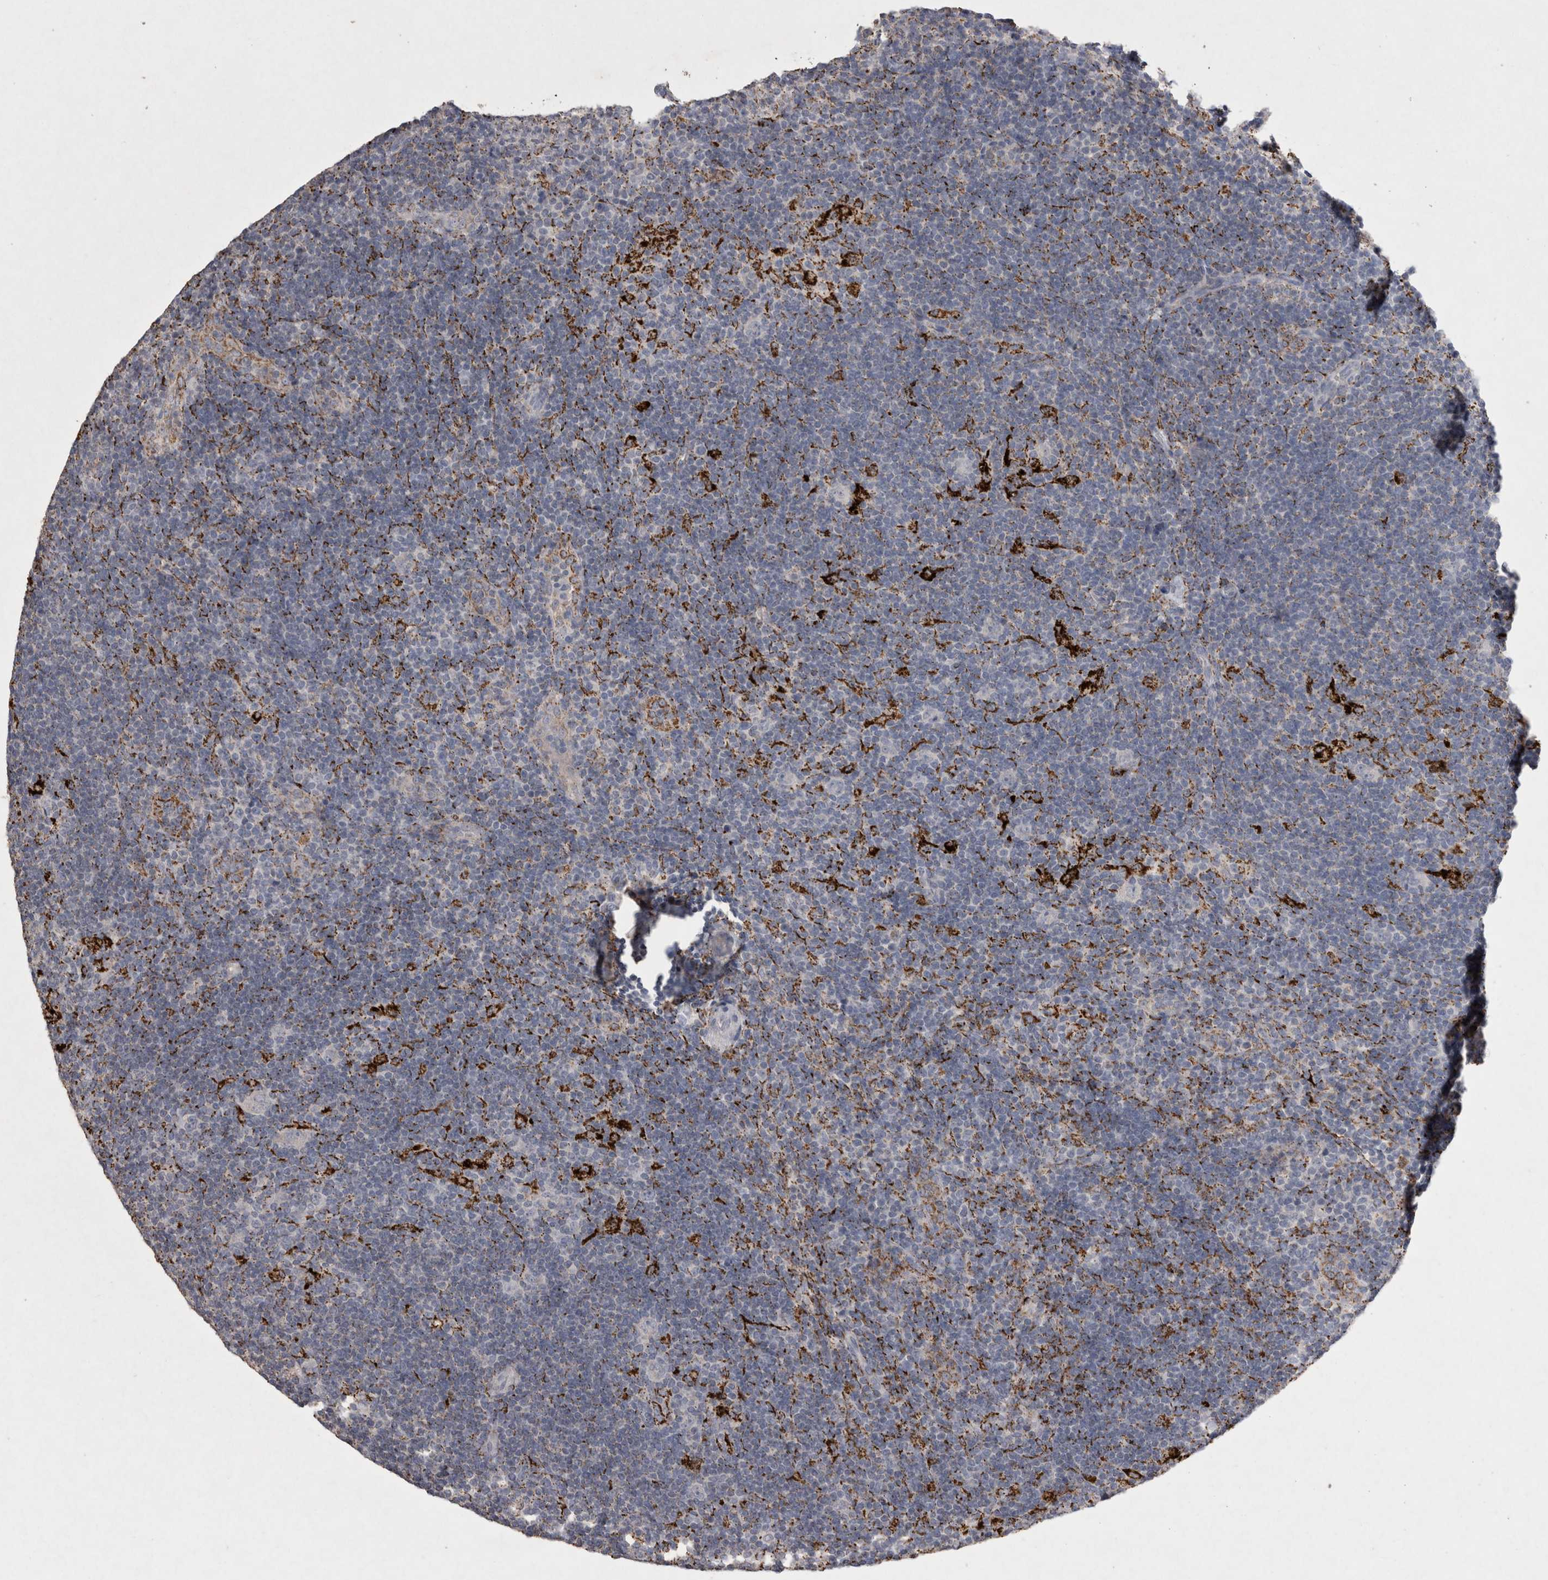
{"staining": {"intensity": "negative", "quantity": "none", "location": "none"}, "tissue": "lymphoma", "cell_type": "Tumor cells", "image_type": "cancer", "snomed": [{"axis": "morphology", "description": "Hodgkin's disease, NOS"}, {"axis": "topography", "description": "Lymph node"}], "caption": "IHC micrograph of lymphoma stained for a protein (brown), which displays no staining in tumor cells.", "gene": "DKK3", "patient": {"sex": "female", "age": 57}}